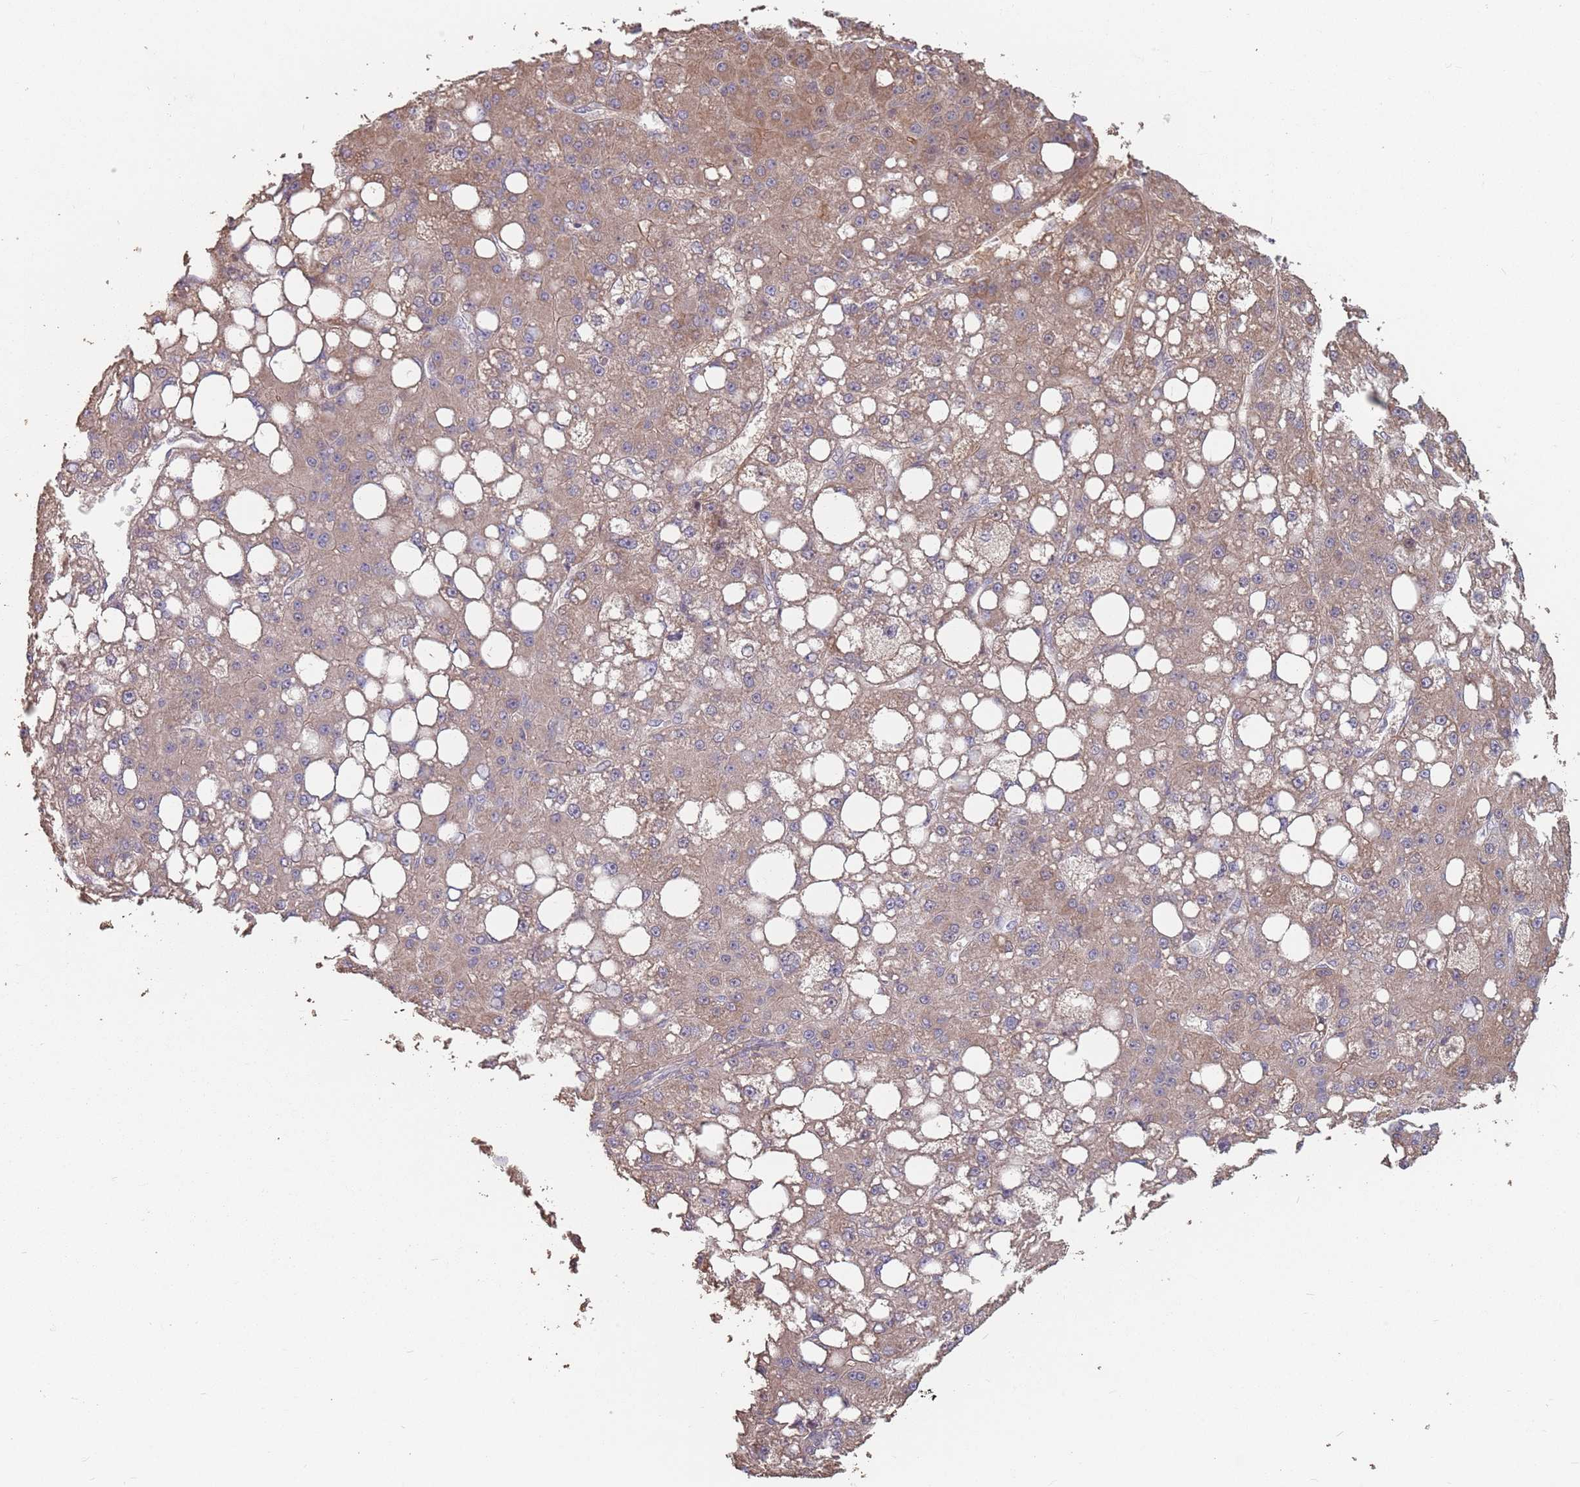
{"staining": {"intensity": "moderate", "quantity": "25%-75%", "location": "cytoplasmic/membranous"}, "tissue": "liver cancer", "cell_type": "Tumor cells", "image_type": "cancer", "snomed": [{"axis": "morphology", "description": "Carcinoma, Hepatocellular, NOS"}, {"axis": "topography", "description": "Liver"}], "caption": "The photomicrograph reveals a brown stain indicating the presence of a protein in the cytoplasmic/membranous of tumor cells in liver hepatocellular carcinoma.", "gene": "VPS52", "patient": {"sex": "male", "age": 67}}